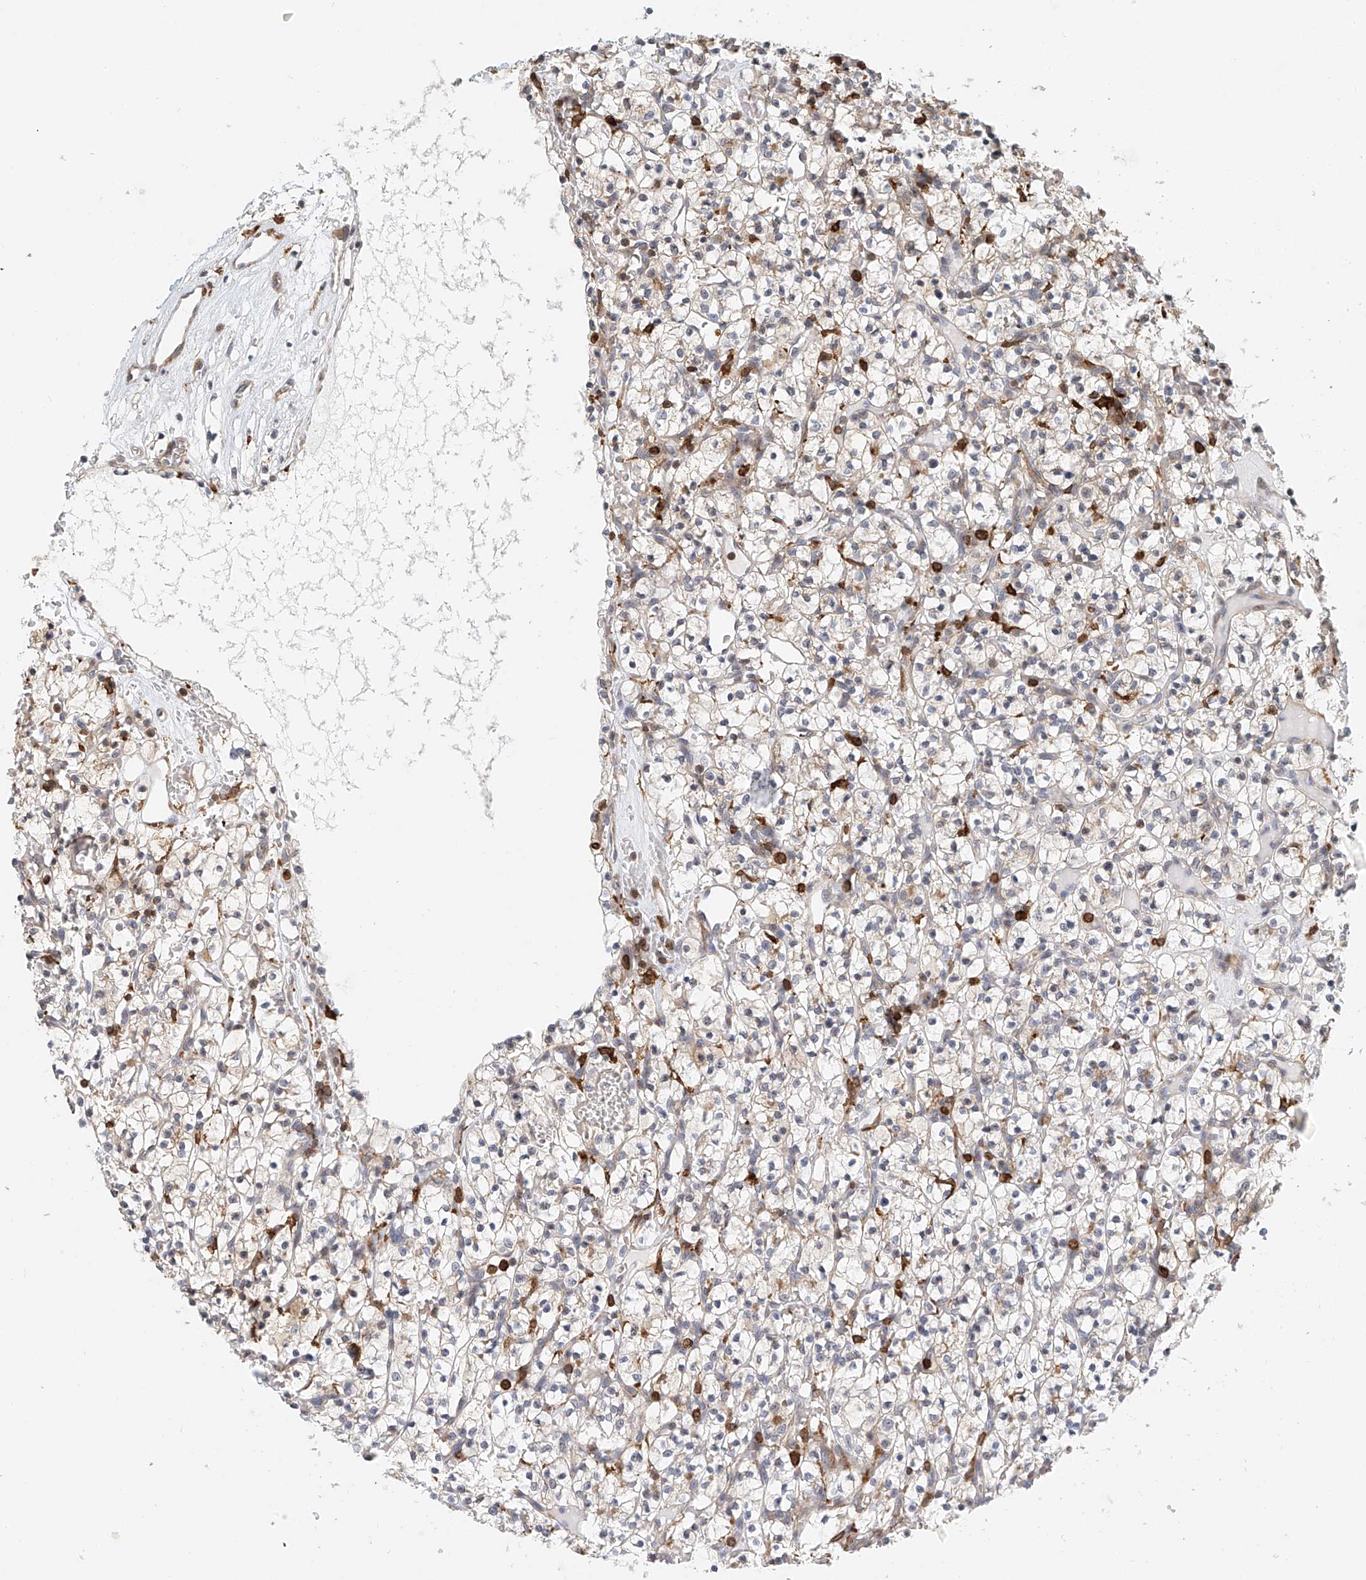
{"staining": {"intensity": "negative", "quantity": "none", "location": "none"}, "tissue": "renal cancer", "cell_type": "Tumor cells", "image_type": "cancer", "snomed": [{"axis": "morphology", "description": "Adenocarcinoma, NOS"}, {"axis": "topography", "description": "Kidney"}], "caption": "Tumor cells show no significant positivity in renal cancer (adenocarcinoma). (Immunohistochemistry, brightfield microscopy, high magnification).", "gene": "MICAL1", "patient": {"sex": "female", "age": 57}}